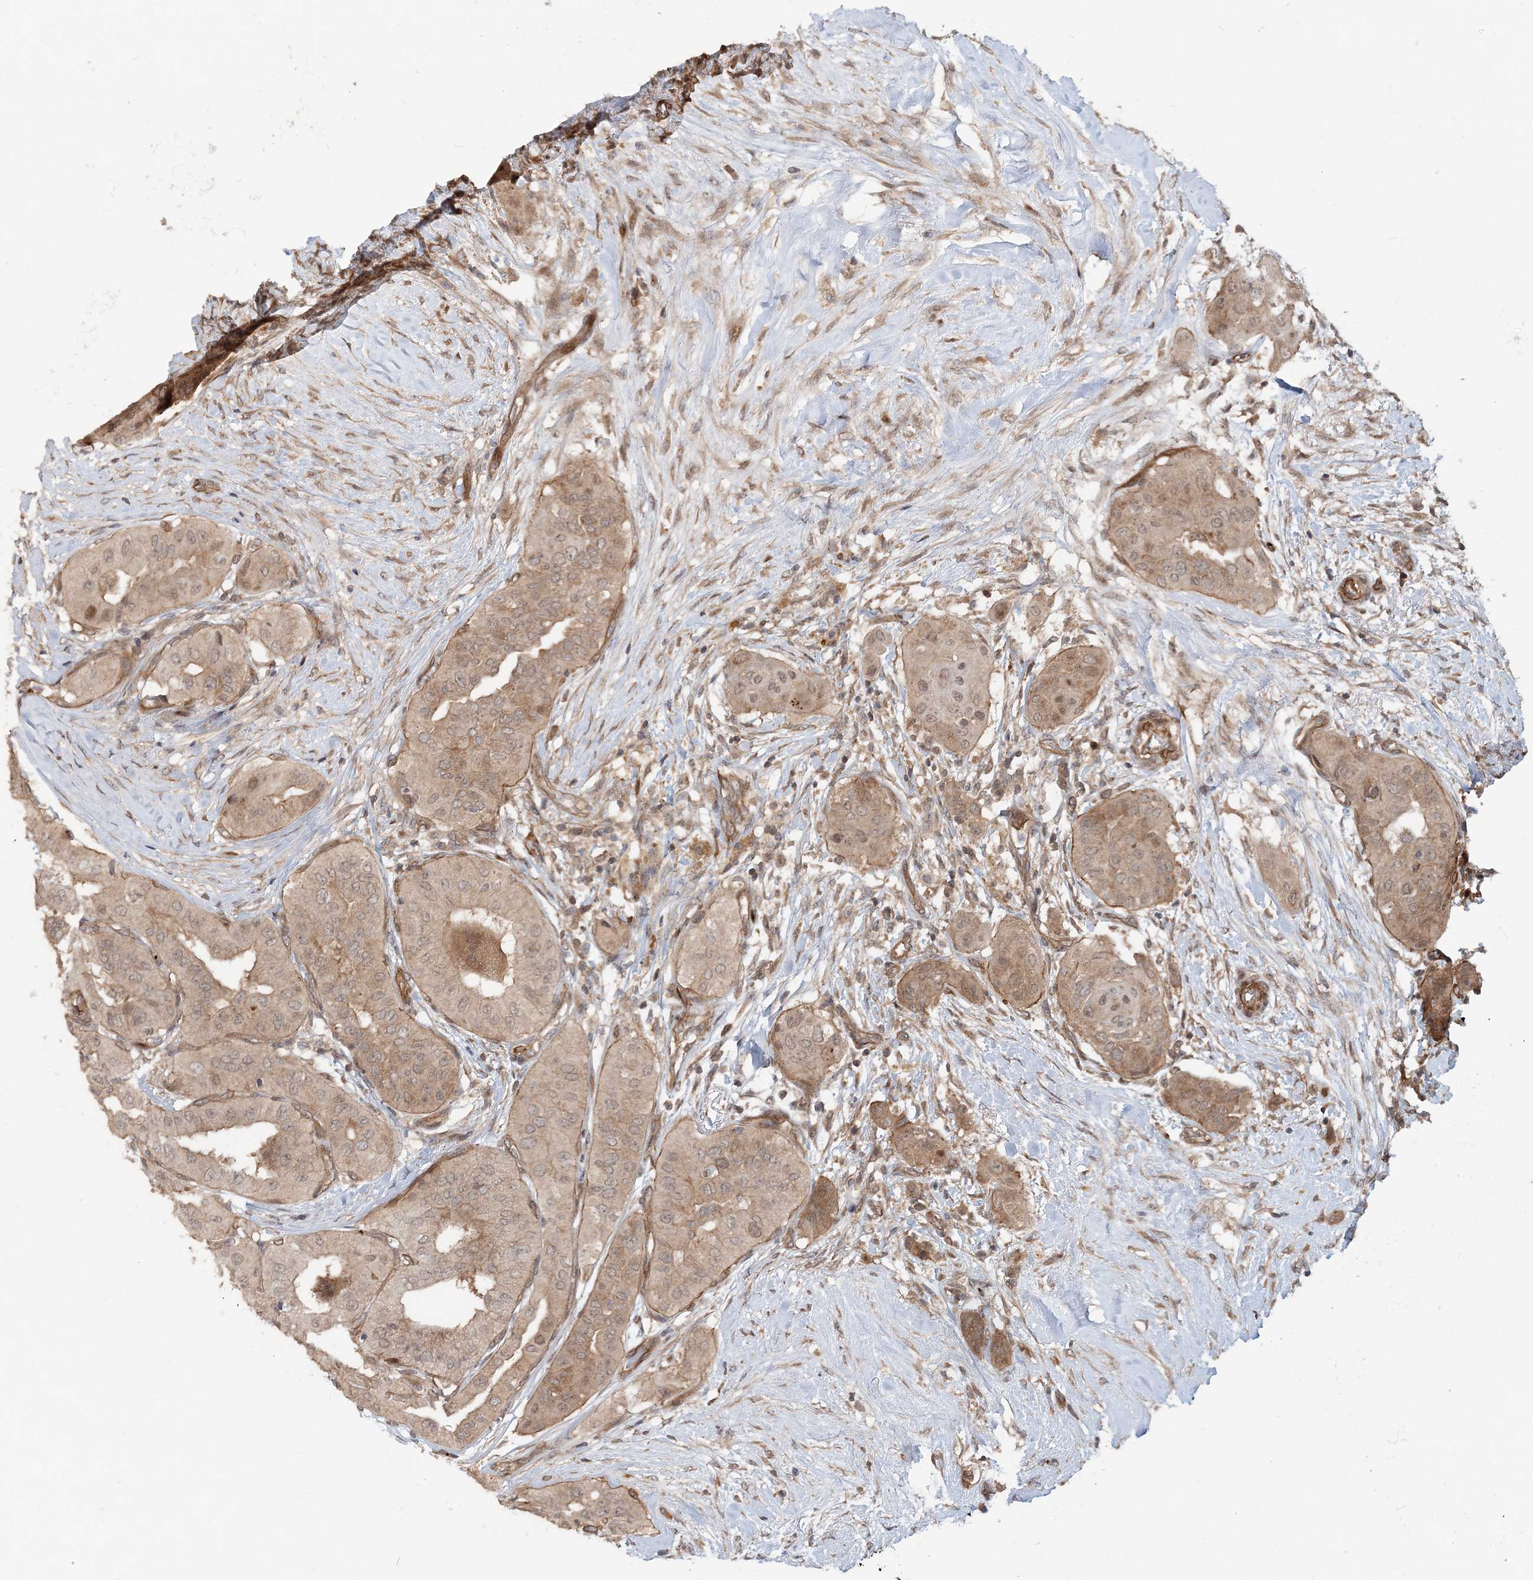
{"staining": {"intensity": "weak", "quantity": ">75%", "location": "cytoplasmic/membranous,nuclear"}, "tissue": "thyroid cancer", "cell_type": "Tumor cells", "image_type": "cancer", "snomed": [{"axis": "morphology", "description": "Papillary adenocarcinoma, NOS"}, {"axis": "topography", "description": "Thyroid gland"}], "caption": "Immunohistochemistry image of thyroid cancer (papillary adenocarcinoma) stained for a protein (brown), which exhibits low levels of weak cytoplasmic/membranous and nuclear staining in about >75% of tumor cells.", "gene": "GEMIN5", "patient": {"sex": "female", "age": 59}}